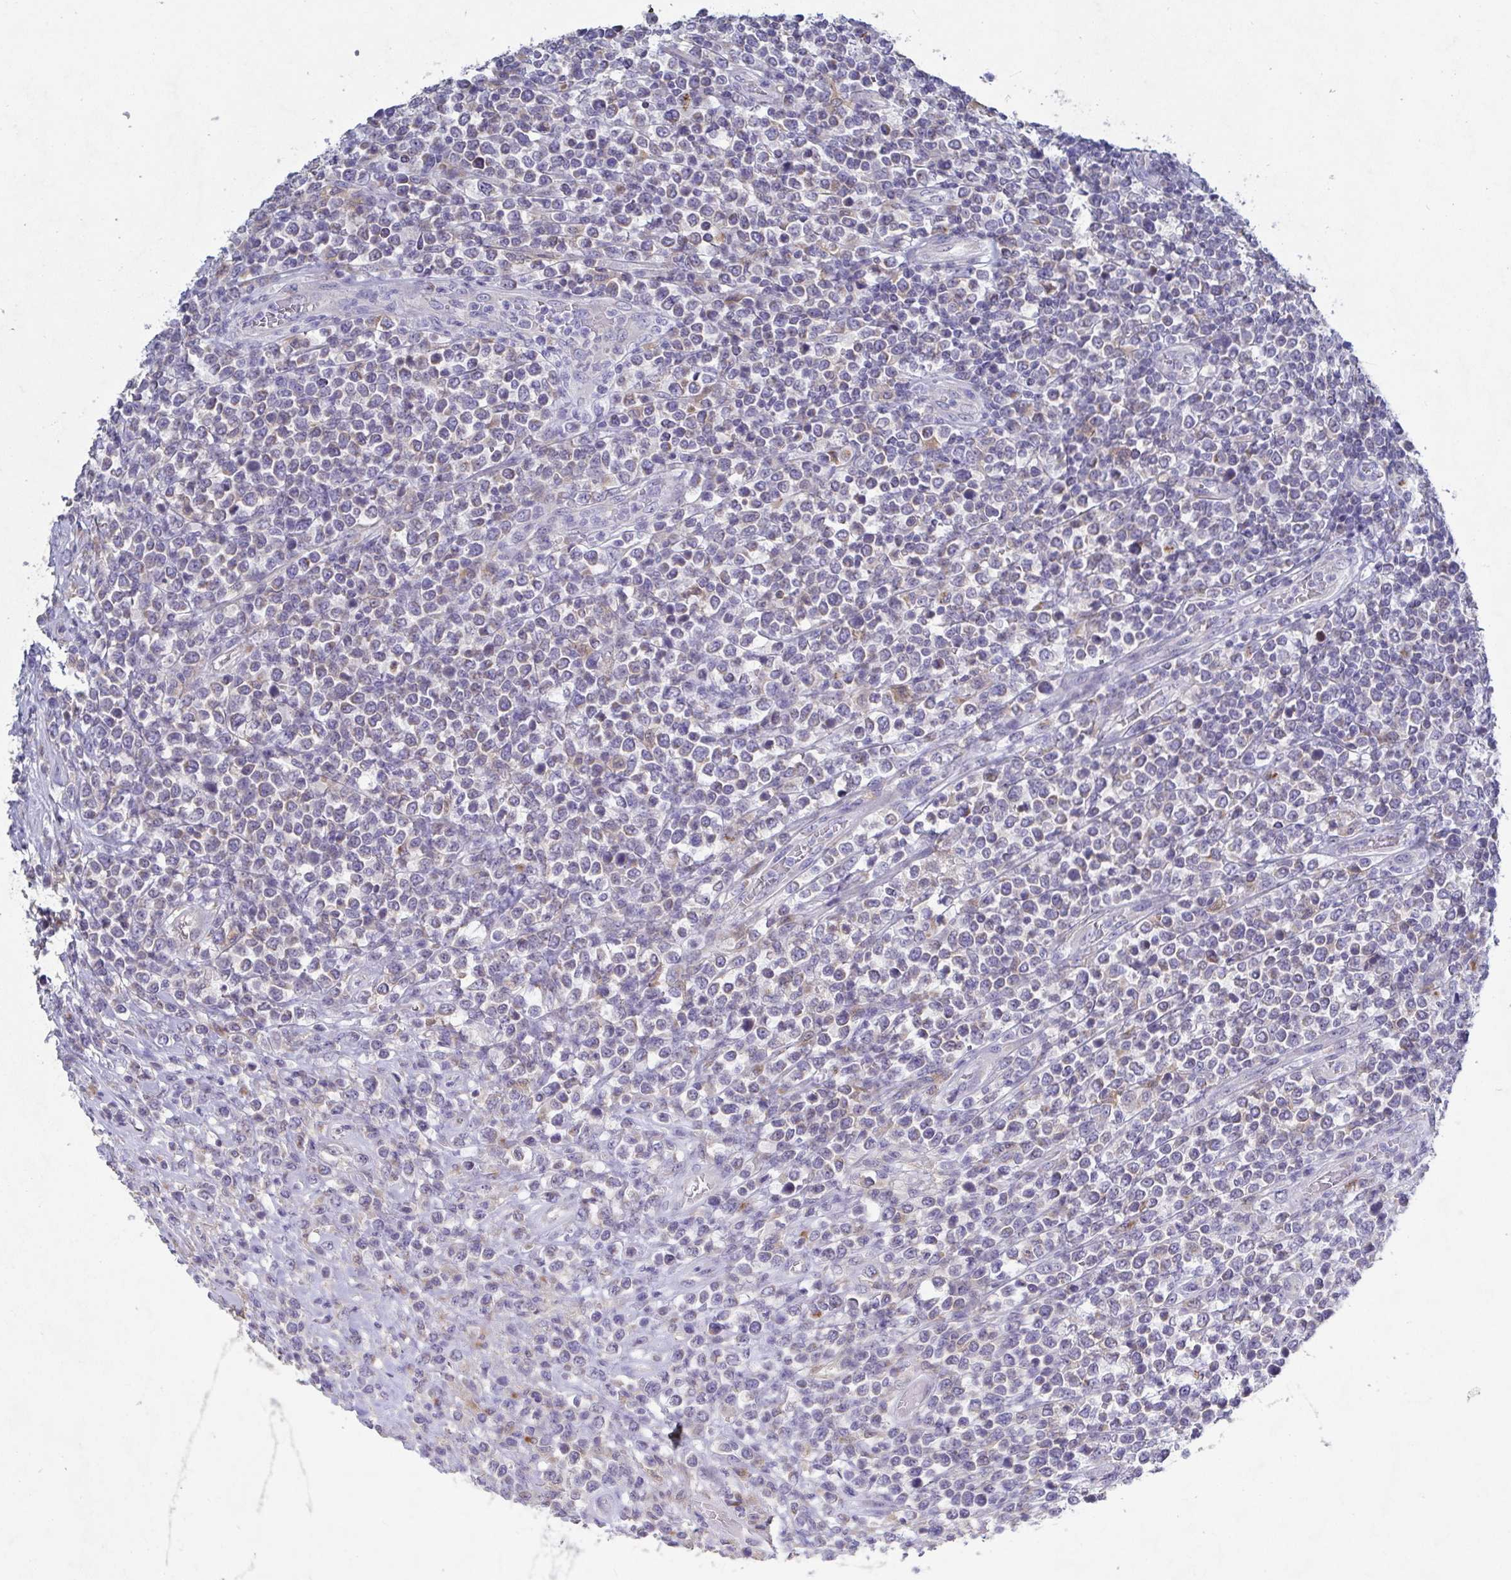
{"staining": {"intensity": "weak", "quantity": "<25%", "location": "cytoplasmic/membranous"}, "tissue": "lymphoma", "cell_type": "Tumor cells", "image_type": "cancer", "snomed": [{"axis": "morphology", "description": "Malignant lymphoma, non-Hodgkin's type, High grade"}, {"axis": "topography", "description": "Soft tissue"}], "caption": "Tumor cells are negative for brown protein staining in lymphoma.", "gene": "GALNT13", "patient": {"sex": "female", "age": 56}}